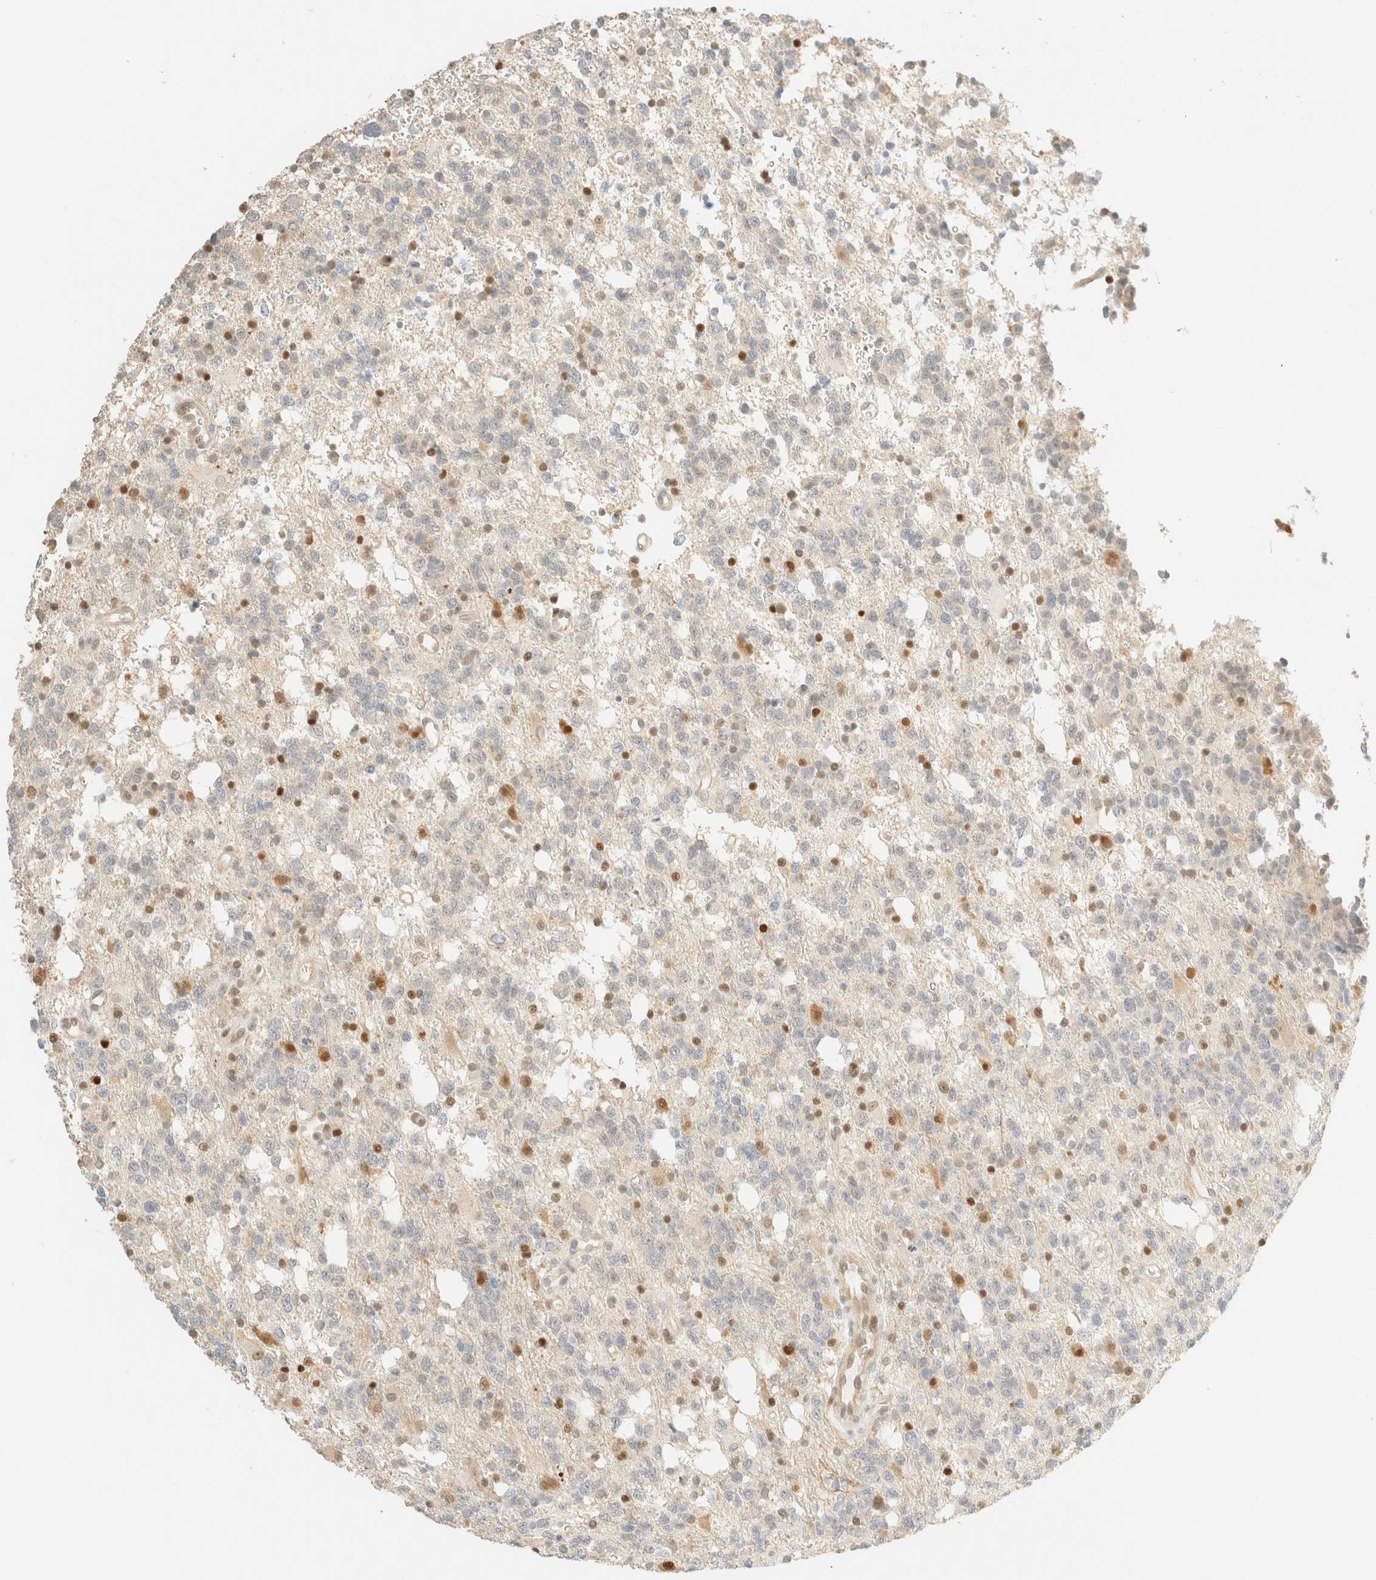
{"staining": {"intensity": "negative", "quantity": "none", "location": "none"}, "tissue": "glioma", "cell_type": "Tumor cells", "image_type": "cancer", "snomed": [{"axis": "morphology", "description": "Glioma, malignant, High grade"}, {"axis": "topography", "description": "Brain"}], "caption": "Immunohistochemistry (IHC) of malignant high-grade glioma shows no expression in tumor cells. (Brightfield microscopy of DAB immunohistochemistry (IHC) at high magnification).", "gene": "TSR1", "patient": {"sex": "female", "age": 62}}